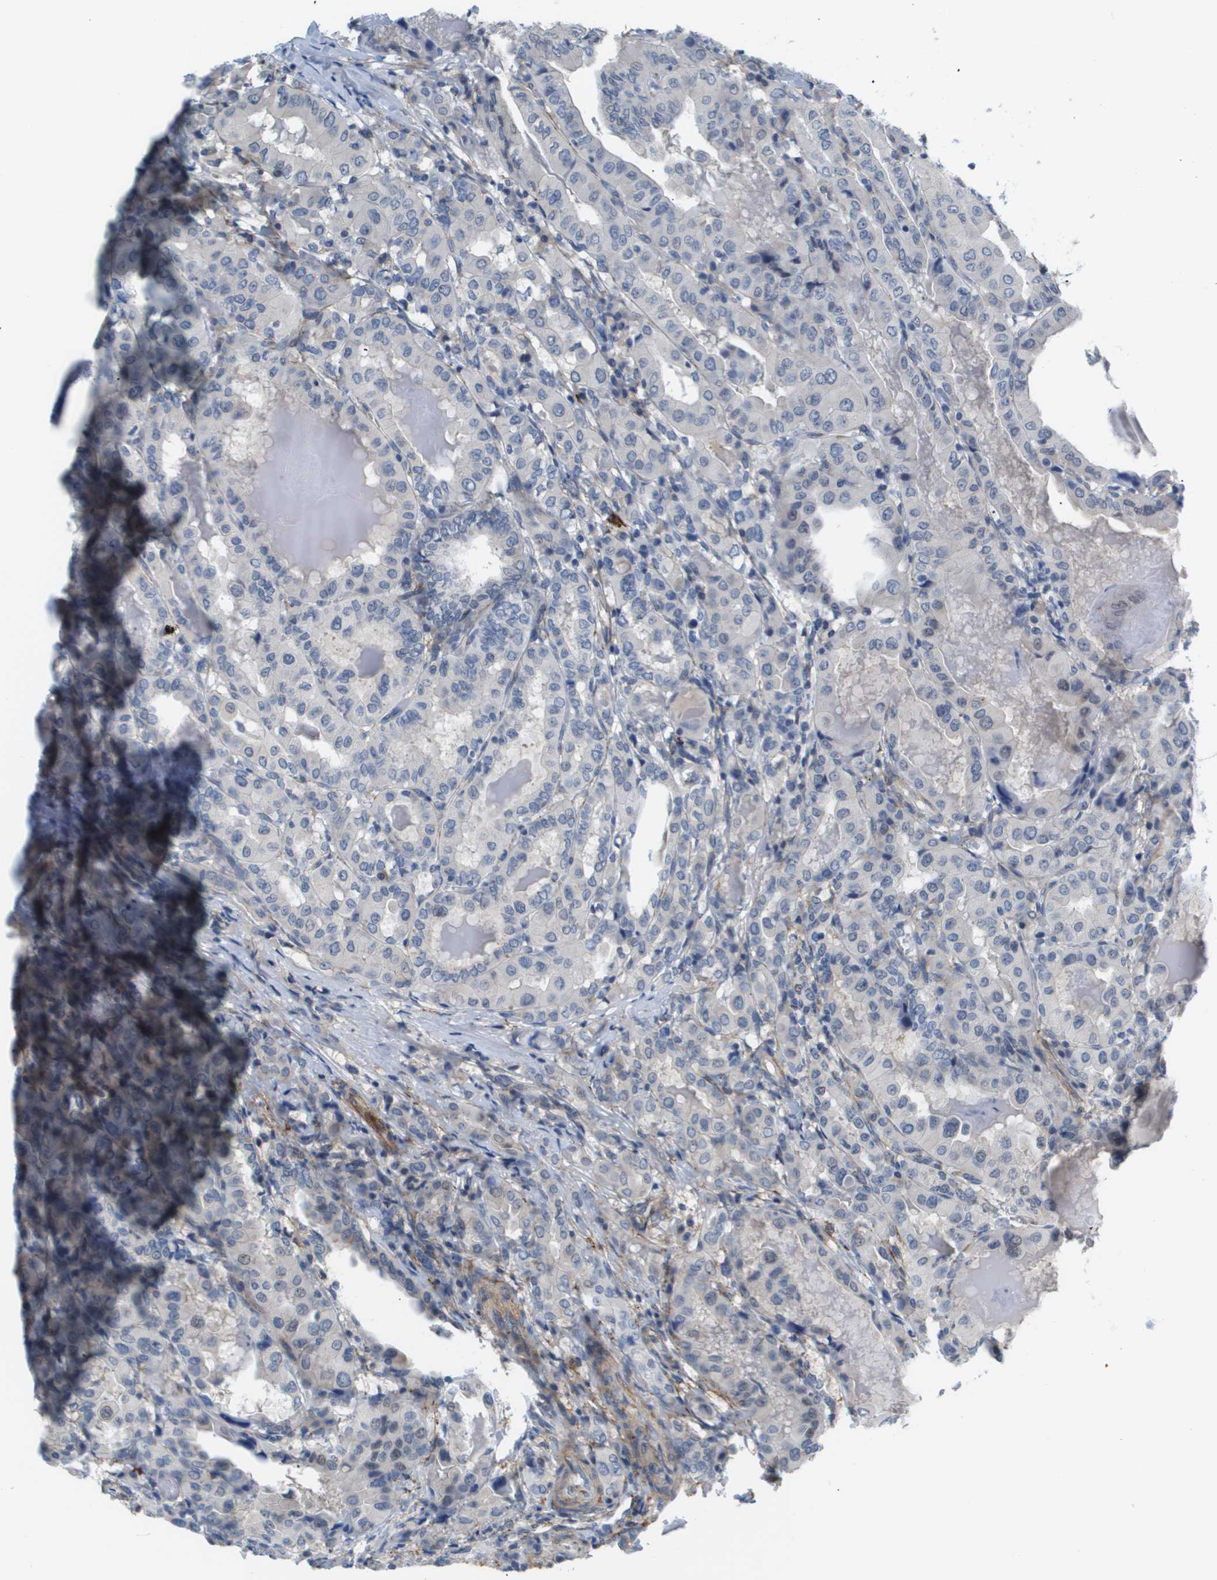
{"staining": {"intensity": "negative", "quantity": "none", "location": "none"}, "tissue": "thyroid cancer", "cell_type": "Tumor cells", "image_type": "cancer", "snomed": [{"axis": "morphology", "description": "Papillary adenocarcinoma, NOS"}, {"axis": "topography", "description": "Thyroid gland"}], "caption": "Thyroid papillary adenocarcinoma was stained to show a protein in brown. There is no significant staining in tumor cells.", "gene": "OTUD5", "patient": {"sex": "female", "age": 42}}